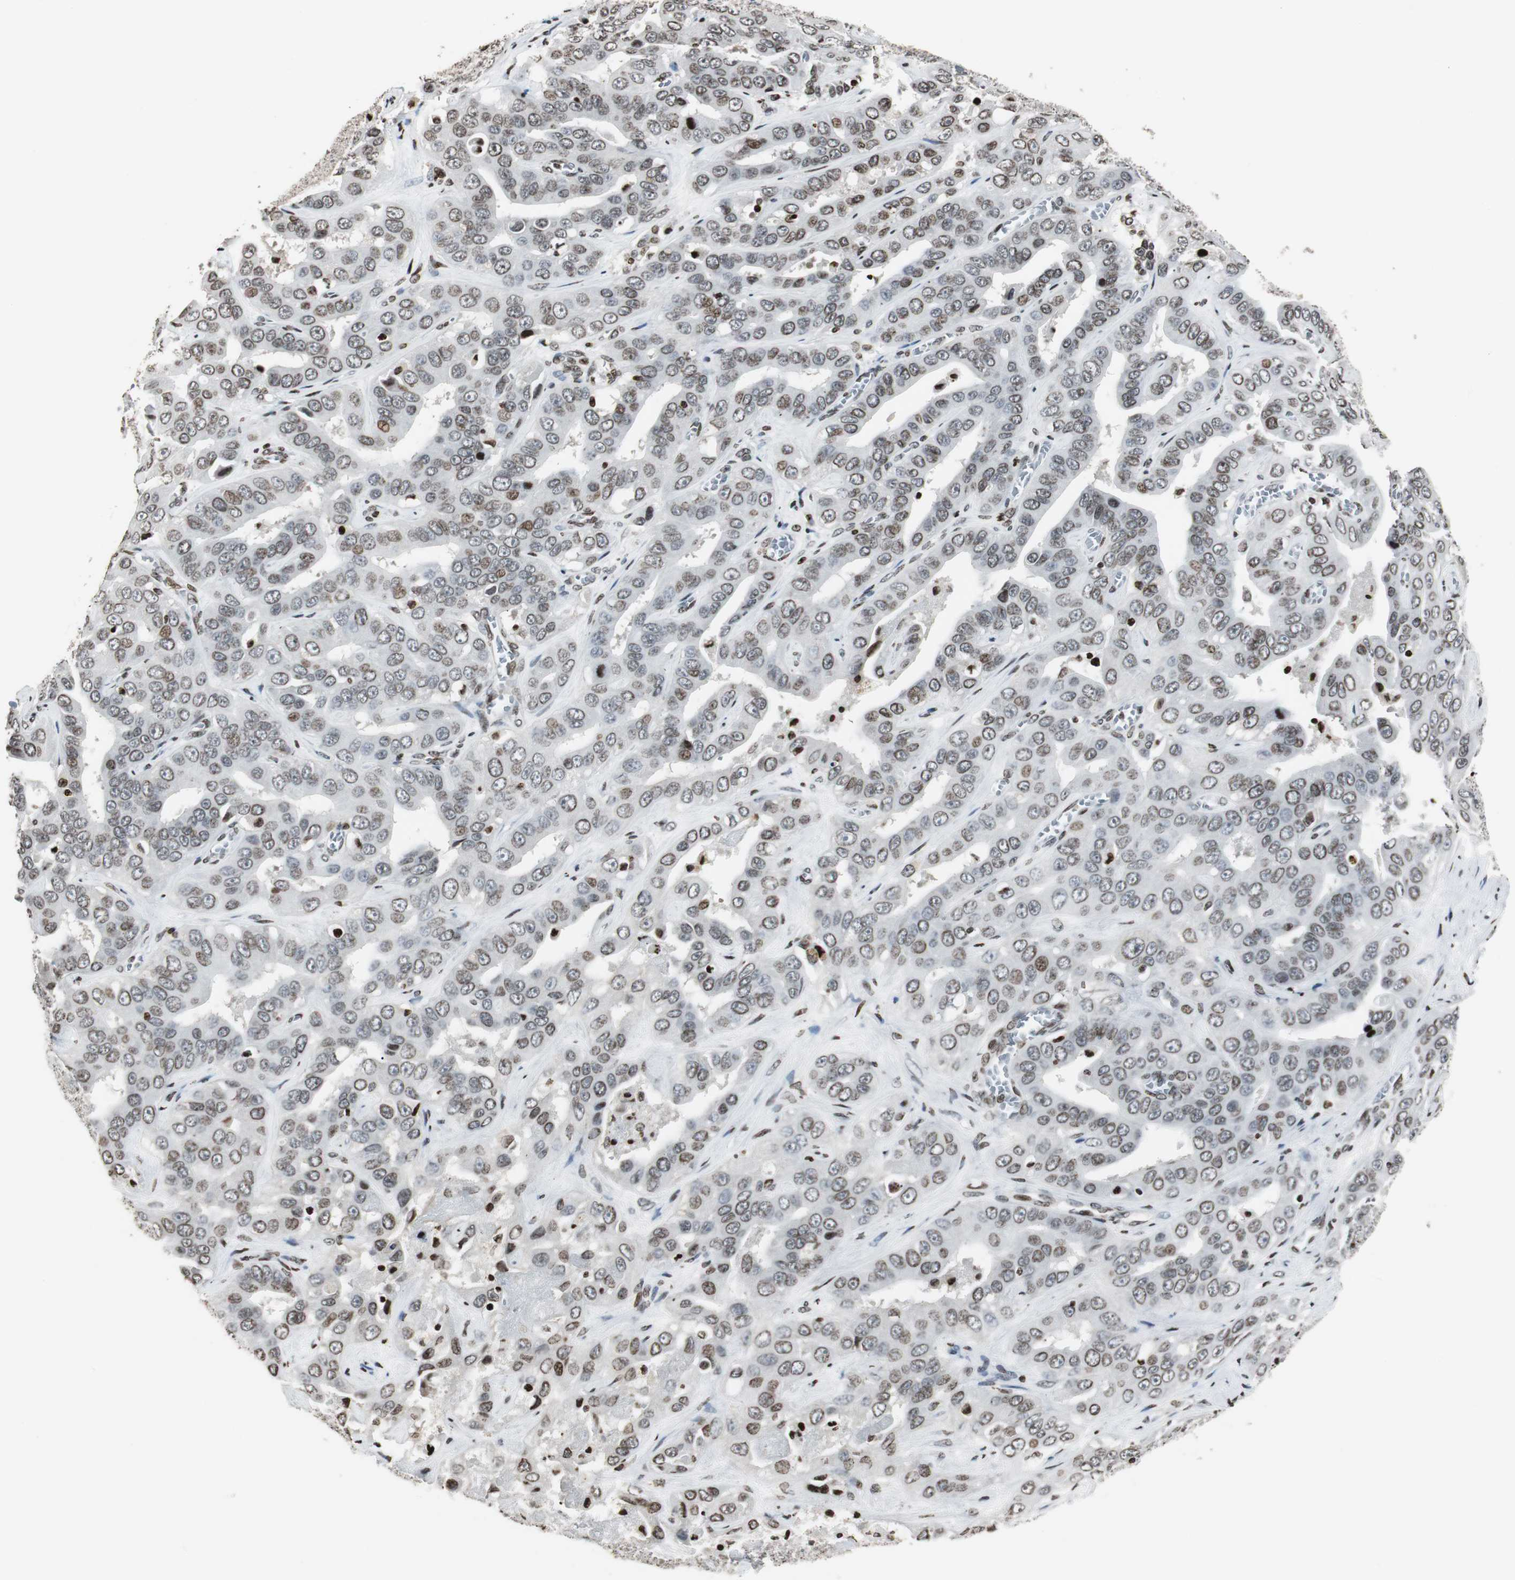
{"staining": {"intensity": "moderate", "quantity": "25%-75%", "location": "nuclear"}, "tissue": "liver cancer", "cell_type": "Tumor cells", "image_type": "cancer", "snomed": [{"axis": "morphology", "description": "Cholangiocarcinoma"}, {"axis": "topography", "description": "Liver"}], "caption": "Immunohistochemistry (IHC) micrograph of neoplastic tissue: liver cholangiocarcinoma stained using IHC exhibits medium levels of moderate protein expression localized specifically in the nuclear of tumor cells, appearing as a nuclear brown color.", "gene": "PAXIP1", "patient": {"sex": "female", "age": 52}}